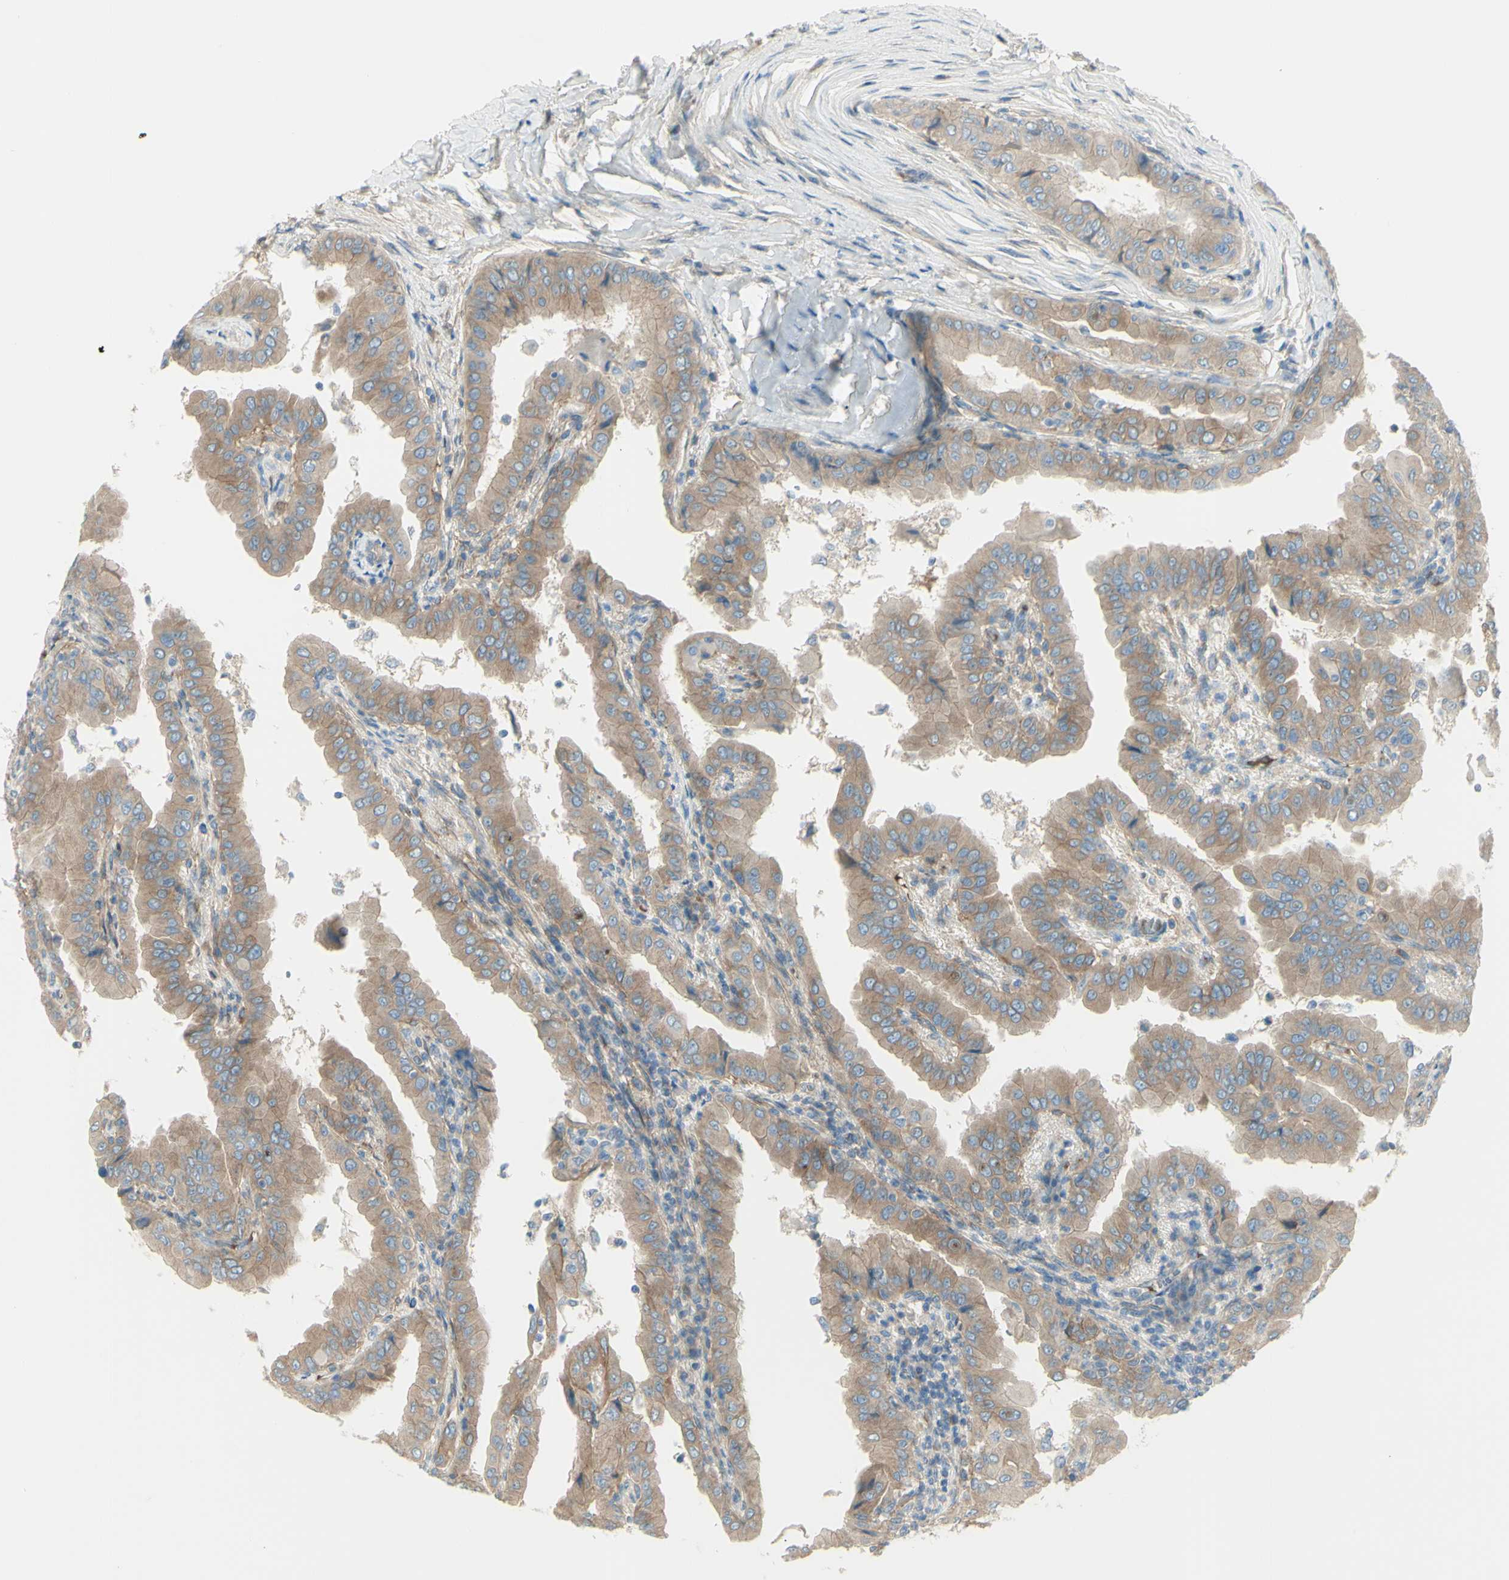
{"staining": {"intensity": "moderate", "quantity": ">75%", "location": "cytoplasmic/membranous"}, "tissue": "thyroid cancer", "cell_type": "Tumor cells", "image_type": "cancer", "snomed": [{"axis": "morphology", "description": "Papillary adenocarcinoma, NOS"}, {"axis": "topography", "description": "Thyroid gland"}], "caption": "Immunohistochemical staining of thyroid cancer shows medium levels of moderate cytoplasmic/membranous protein expression in about >75% of tumor cells. The staining was performed using DAB (3,3'-diaminobenzidine), with brown indicating positive protein expression. Nuclei are stained blue with hematoxylin.", "gene": "PCDHGA2", "patient": {"sex": "male", "age": 33}}